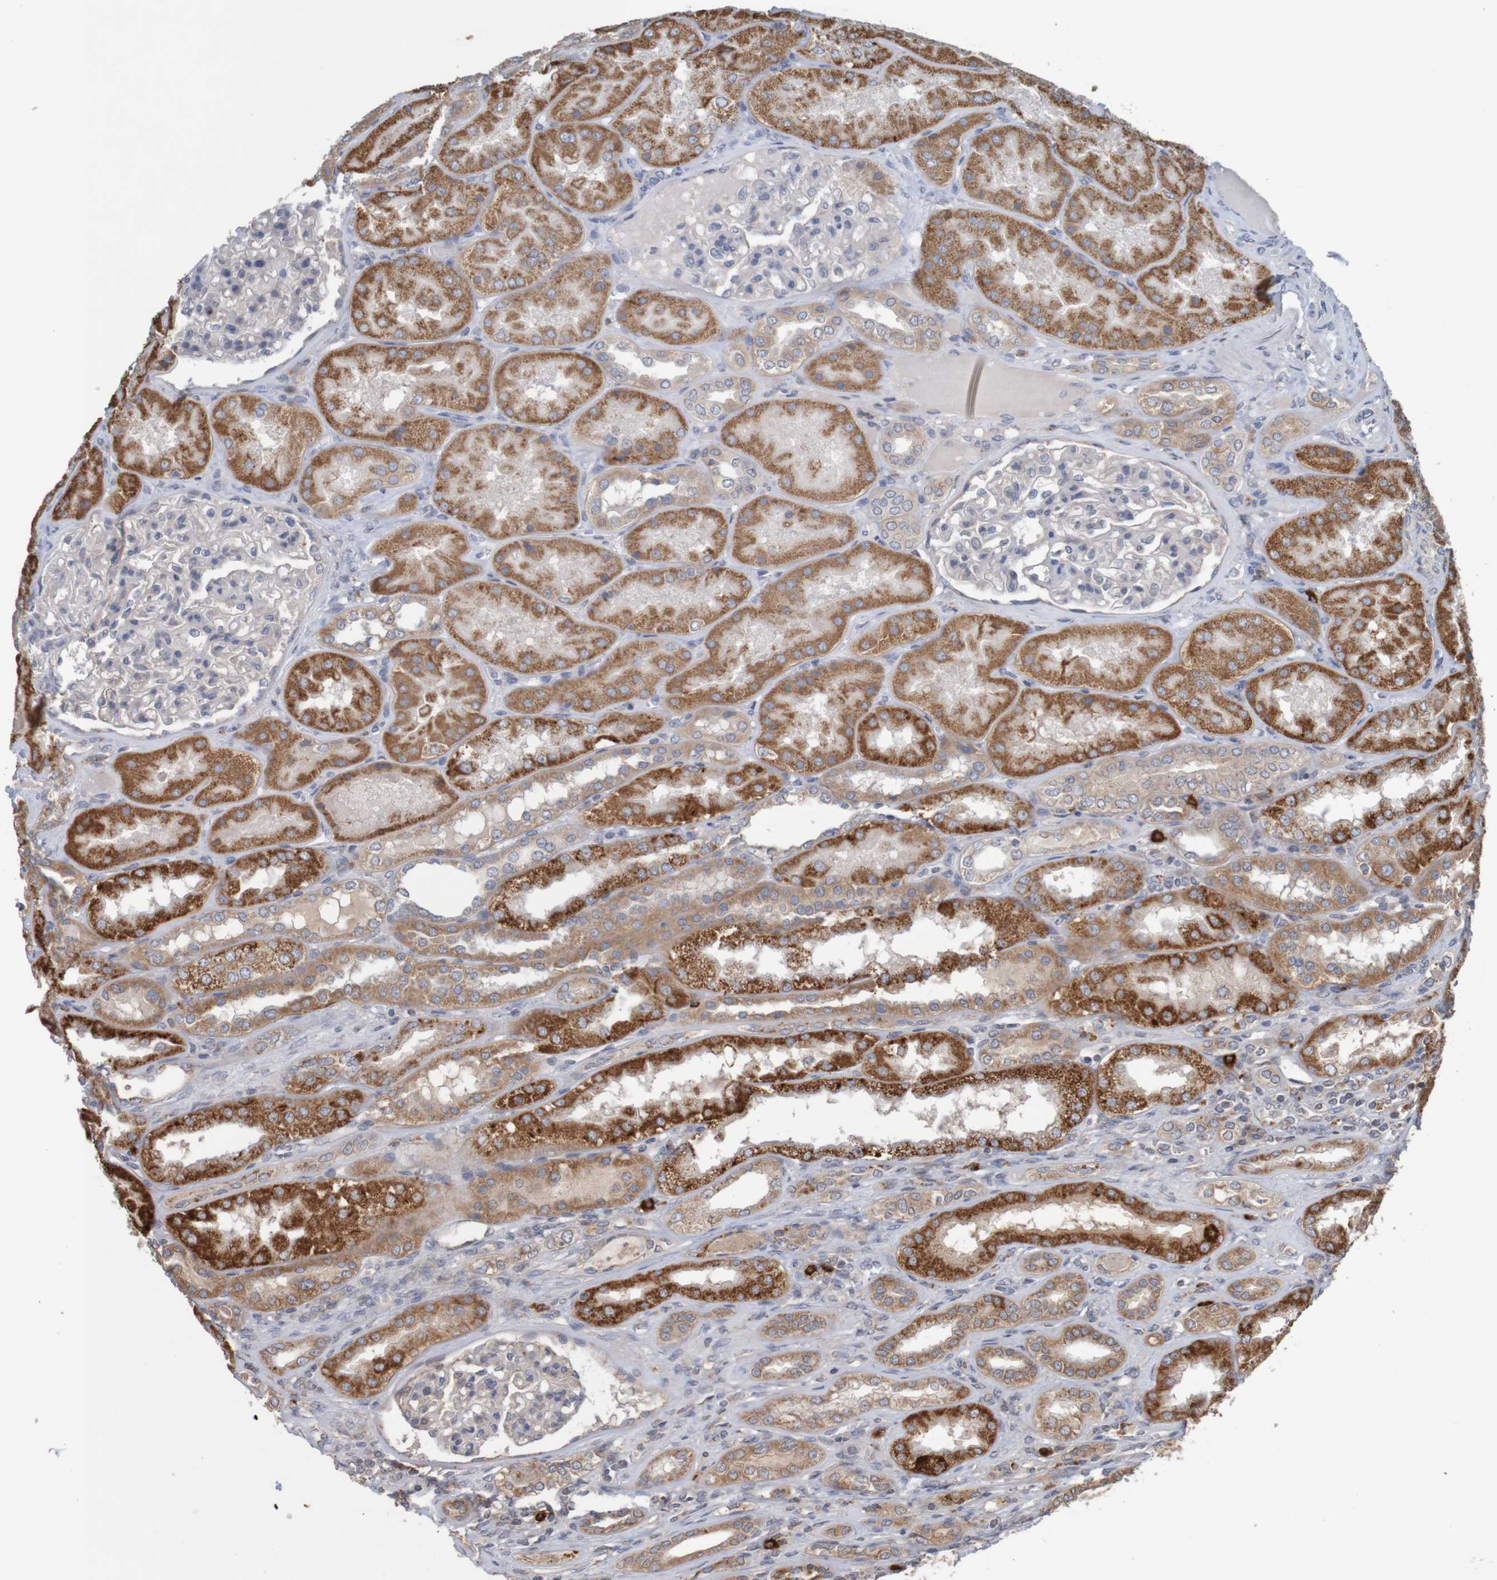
{"staining": {"intensity": "negative", "quantity": "none", "location": "none"}, "tissue": "kidney", "cell_type": "Cells in glomeruli", "image_type": "normal", "snomed": [{"axis": "morphology", "description": "Normal tissue, NOS"}, {"axis": "topography", "description": "Kidney"}], "caption": "This image is of benign kidney stained with immunohistochemistry (IHC) to label a protein in brown with the nuclei are counter-stained blue. There is no staining in cells in glomeruli.", "gene": "B3GAT2", "patient": {"sex": "female", "age": 56}}